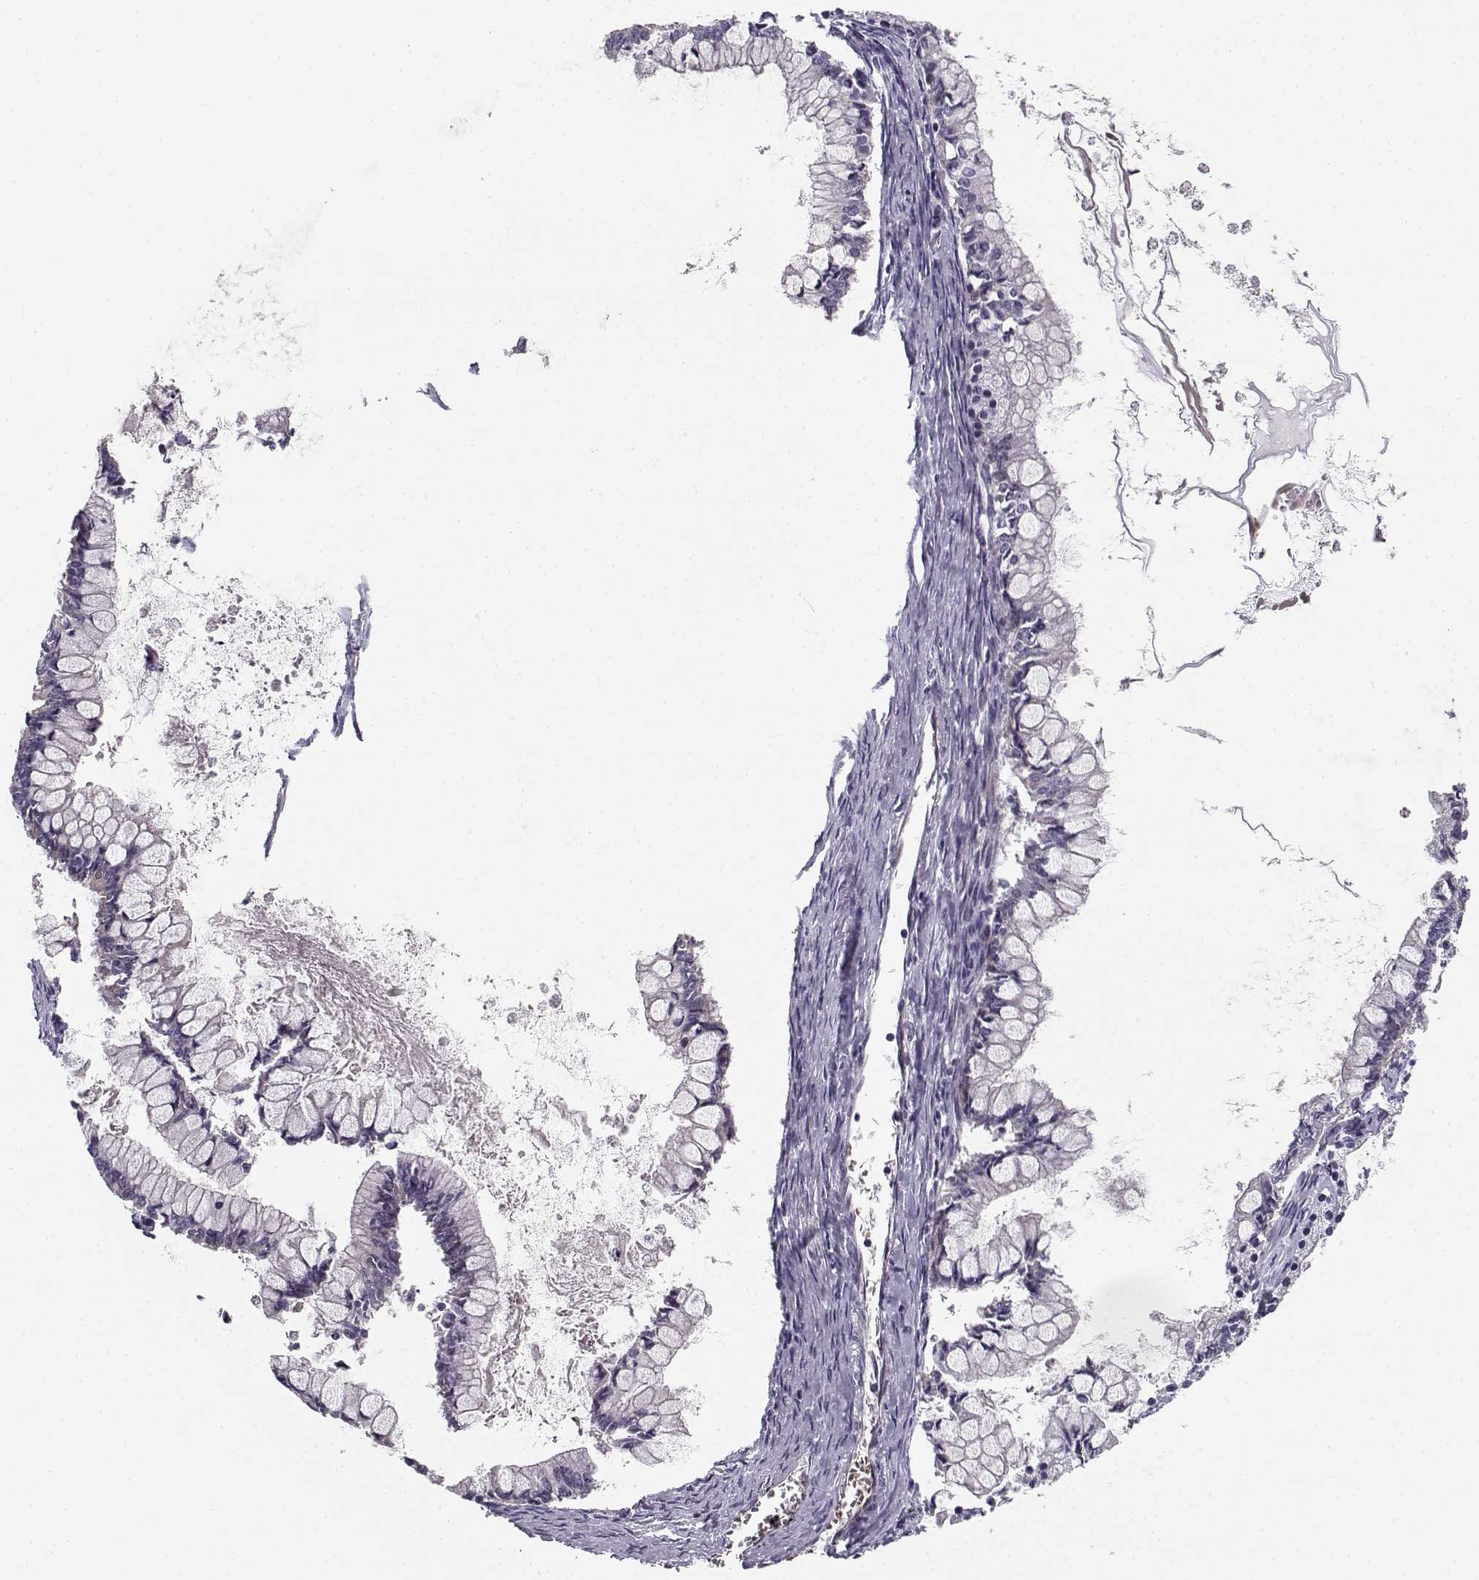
{"staining": {"intensity": "negative", "quantity": "none", "location": "none"}, "tissue": "ovarian cancer", "cell_type": "Tumor cells", "image_type": "cancer", "snomed": [{"axis": "morphology", "description": "Cystadenocarcinoma, mucinous, NOS"}, {"axis": "topography", "description": "Ovary"}], "caption": "A photomicrograph of human ovarian mucinous cystadenocarcinoma is negative for staining in tumor cells.", "gene": "DDX25", "patient": {"sex": "female", "age": 67}}